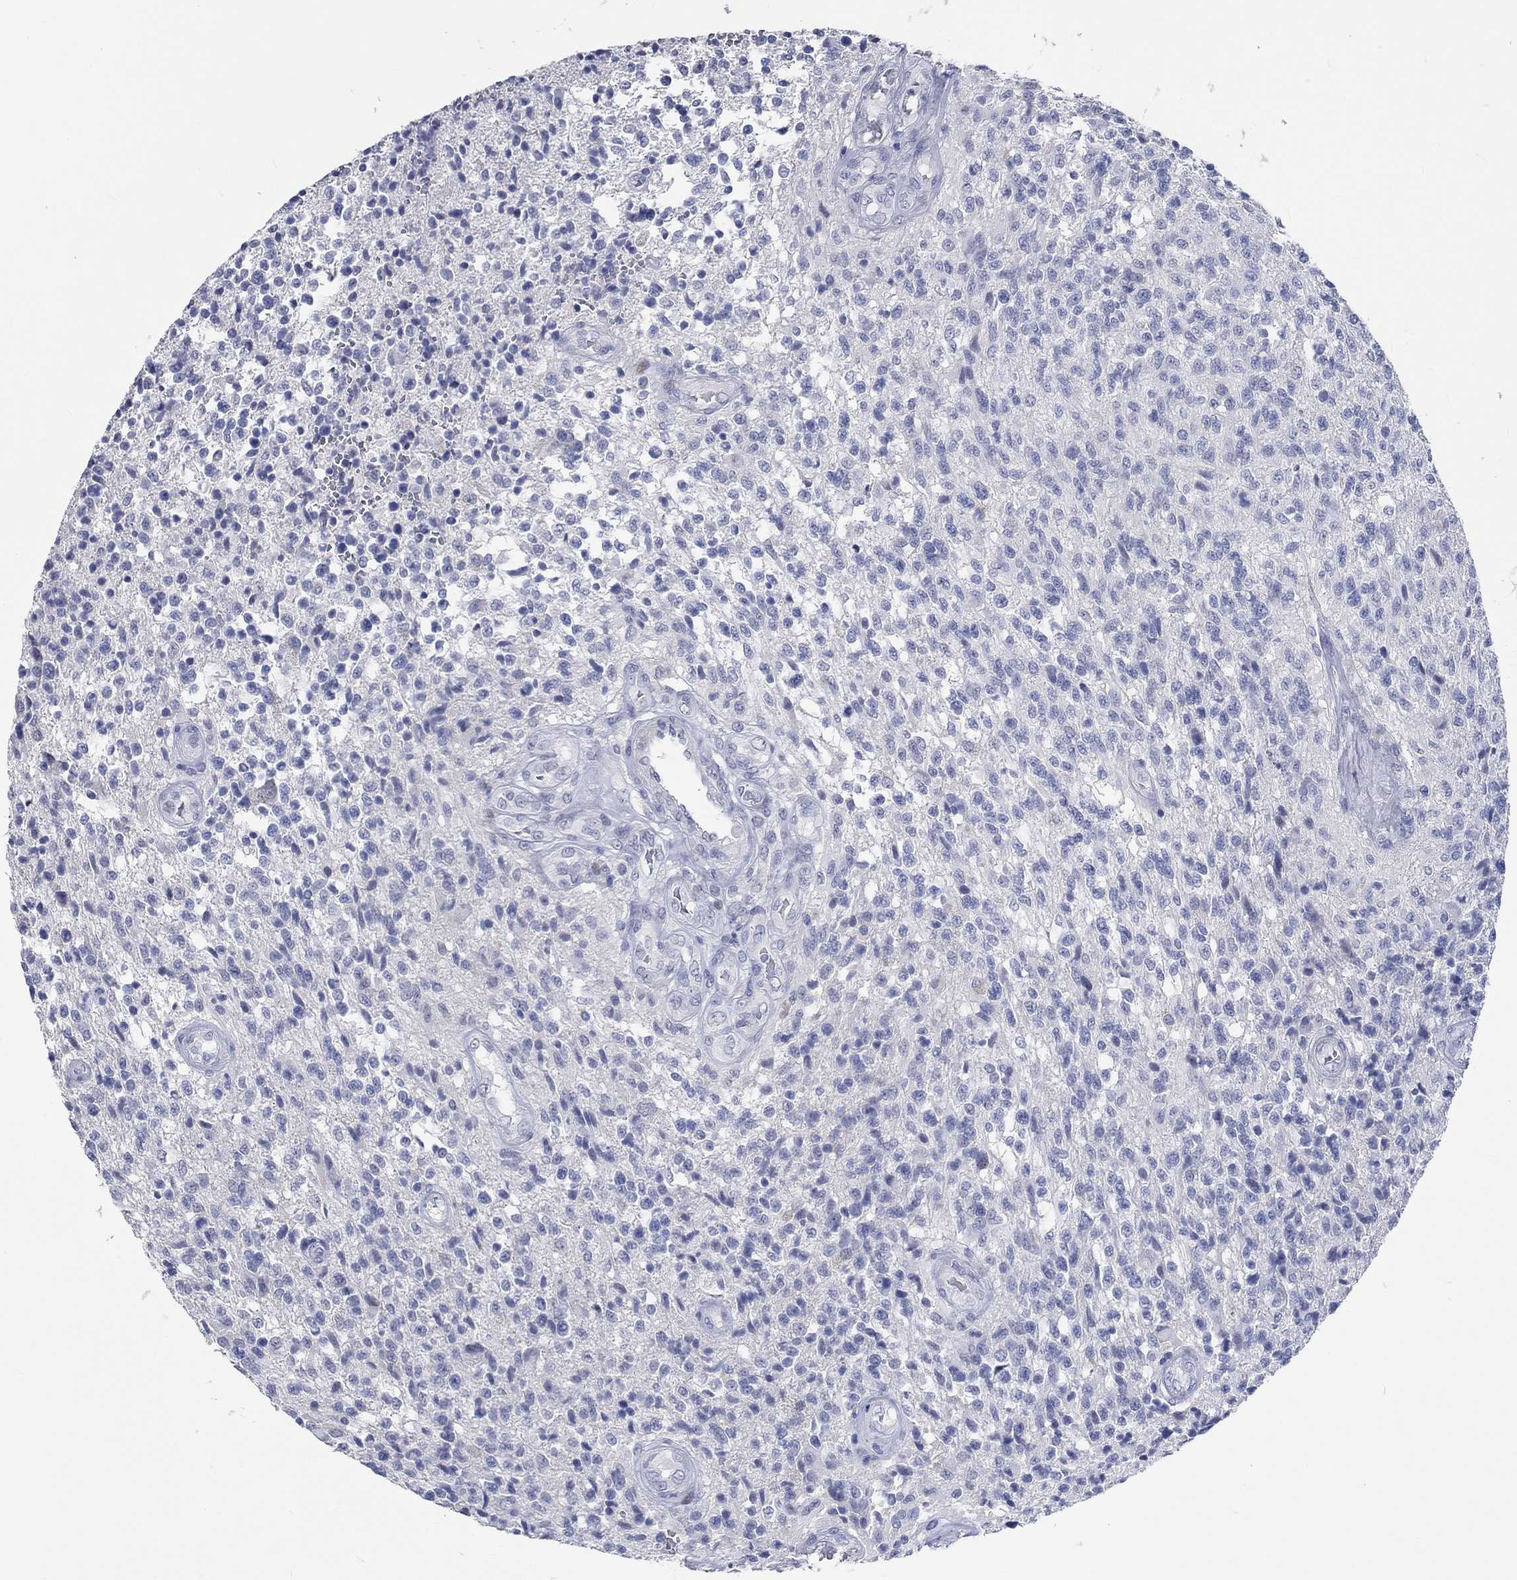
{"staining": {"intensity": "negative", "quantity": "none", "location": "none"}, "tissue": "glioma", "cell_type": "Tumor cells", "image_type": "cancer", "snomed": [{"axis": "morphology", "description": "Glioma, malignant, High grade"}, {"axis": "topography", "description": "Brain"}], "caption": "An IHC image of malignant glioma (high-grade) is shown. There is no staining in tumor cells of malignant glioma (high-grade). The staining is performed using DAB (3,3'-diaminobenzidine) brown chromogen with nuclei counter-stained in using hematoxylin.", "gene": "C4orf47", "patient": {"sex": "male", "age": 56}}